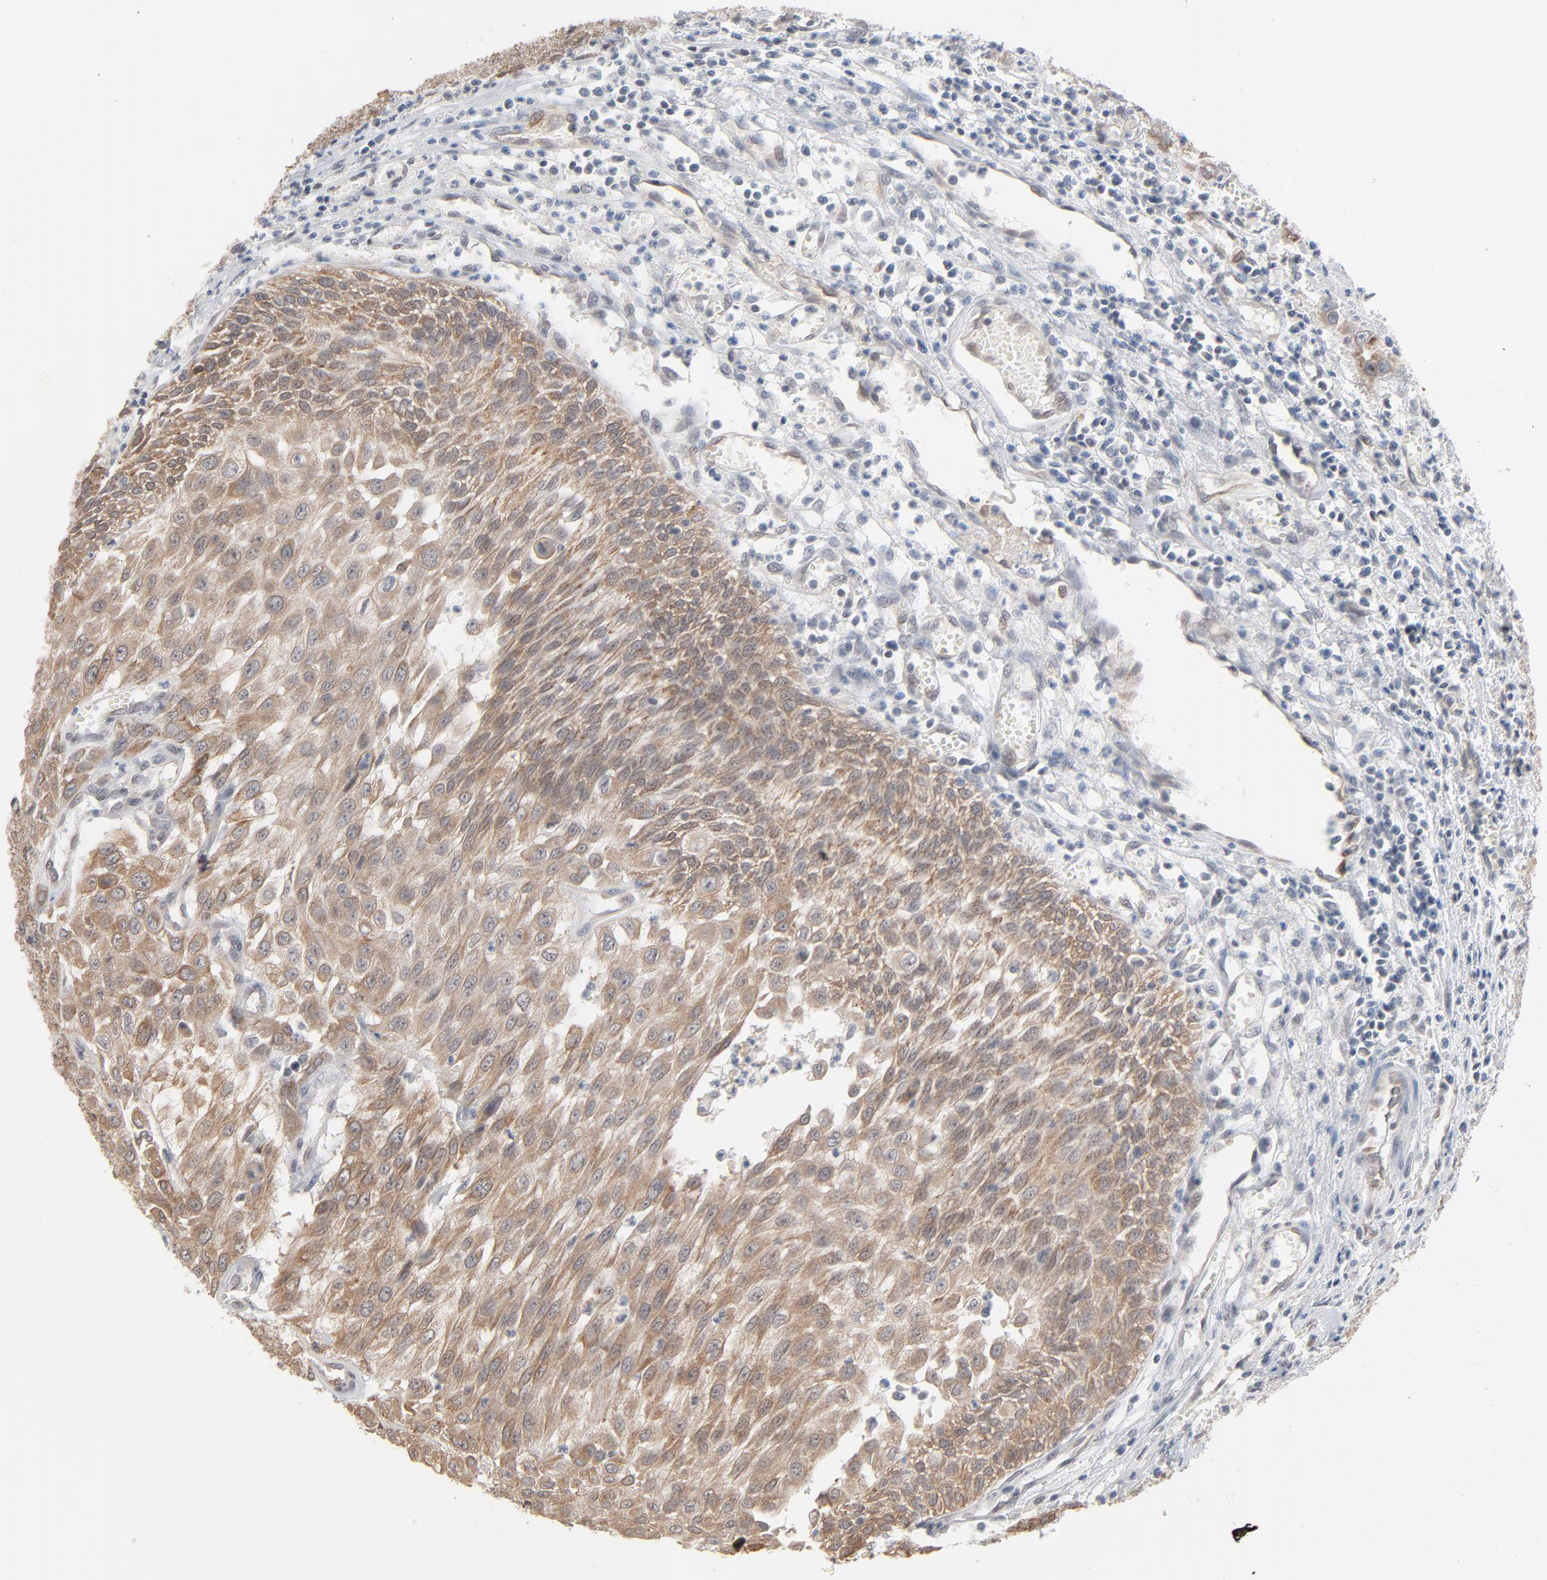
{"staining": {"intensity": "moderate", "quantity": ">75%", "location": "cytoplasmic/membranous"}, "tissue": "urothelial cancer", "cell_type": "Tumor cells", "image_type": "cancer", "snomed": [{"axis": "morphology", "description": "Urothelial carcinoma, High grade"}, {"axis": "topography", "description": "Urinary bladder"}], "caption": "A brown stain shows moderate cytoplasmic/membranous expression of a protein in urothelial cancer tumor cells.", "gene": "ITPR3", "patient": {"sex": "male", "age": 57}}